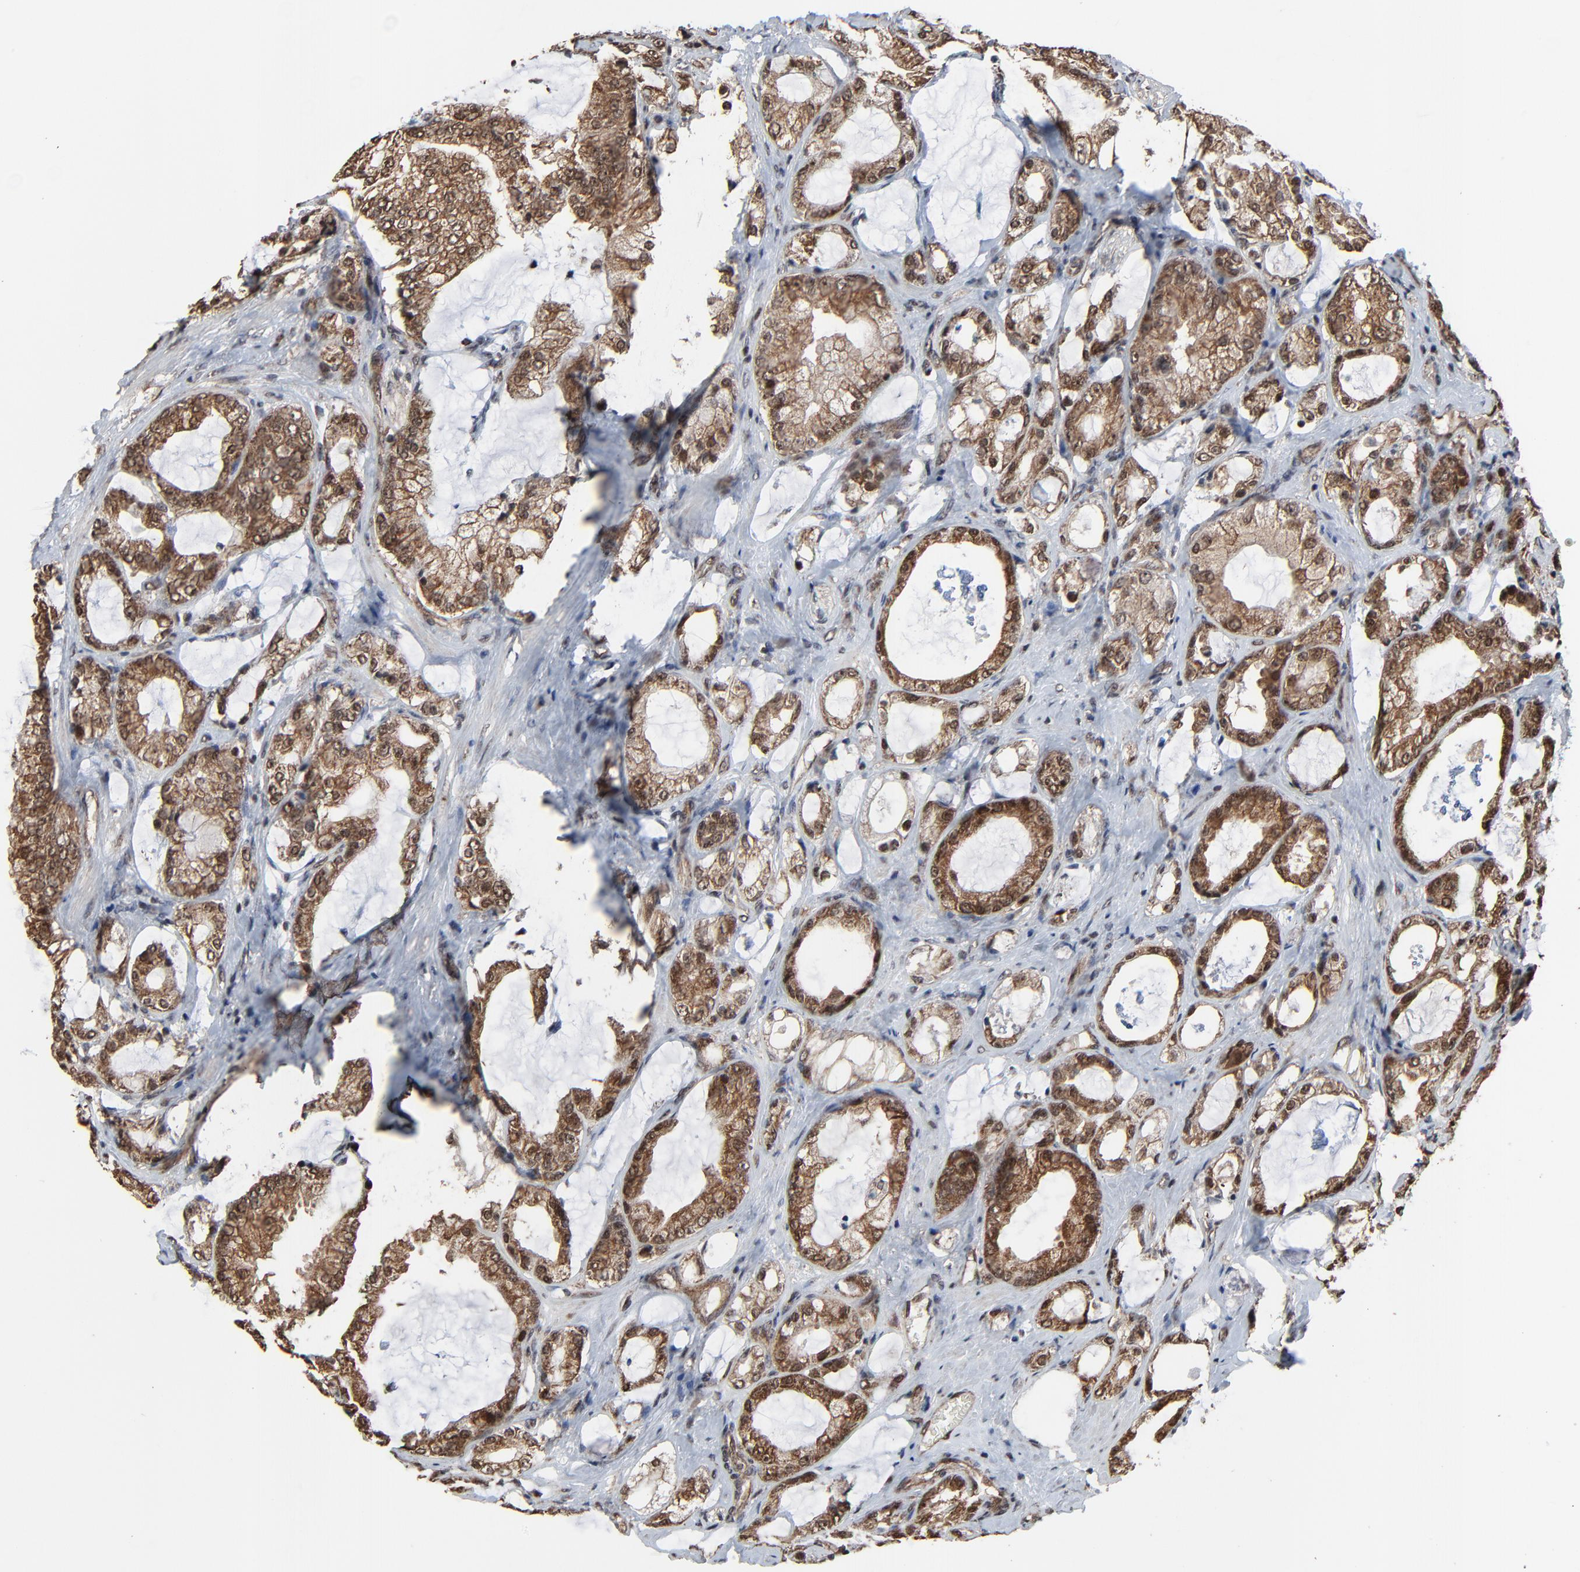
{"staining": {"intensity": "moderate", "quantity": ">75%", "location": "cytoplasmic/membranous,nuclear"}, "tissue": "prostate cancer", "cell_type": "Tumor cells", "image_type": "cancer", "snomed": [{"axis": "morphology", "description": "Adenocarcinoma, Medium grade"}, {"axis": "topography", "description": "Prostate"}], "caption": "Protein positivity by IHC shows moderate cytoplasmic/membranous and nuclear staining in about >75% of tumor cells in prostate medium-grade adenocarcinoma.", "gene": "RHOJ", "patient": {"sex": "male", "age": 70}}